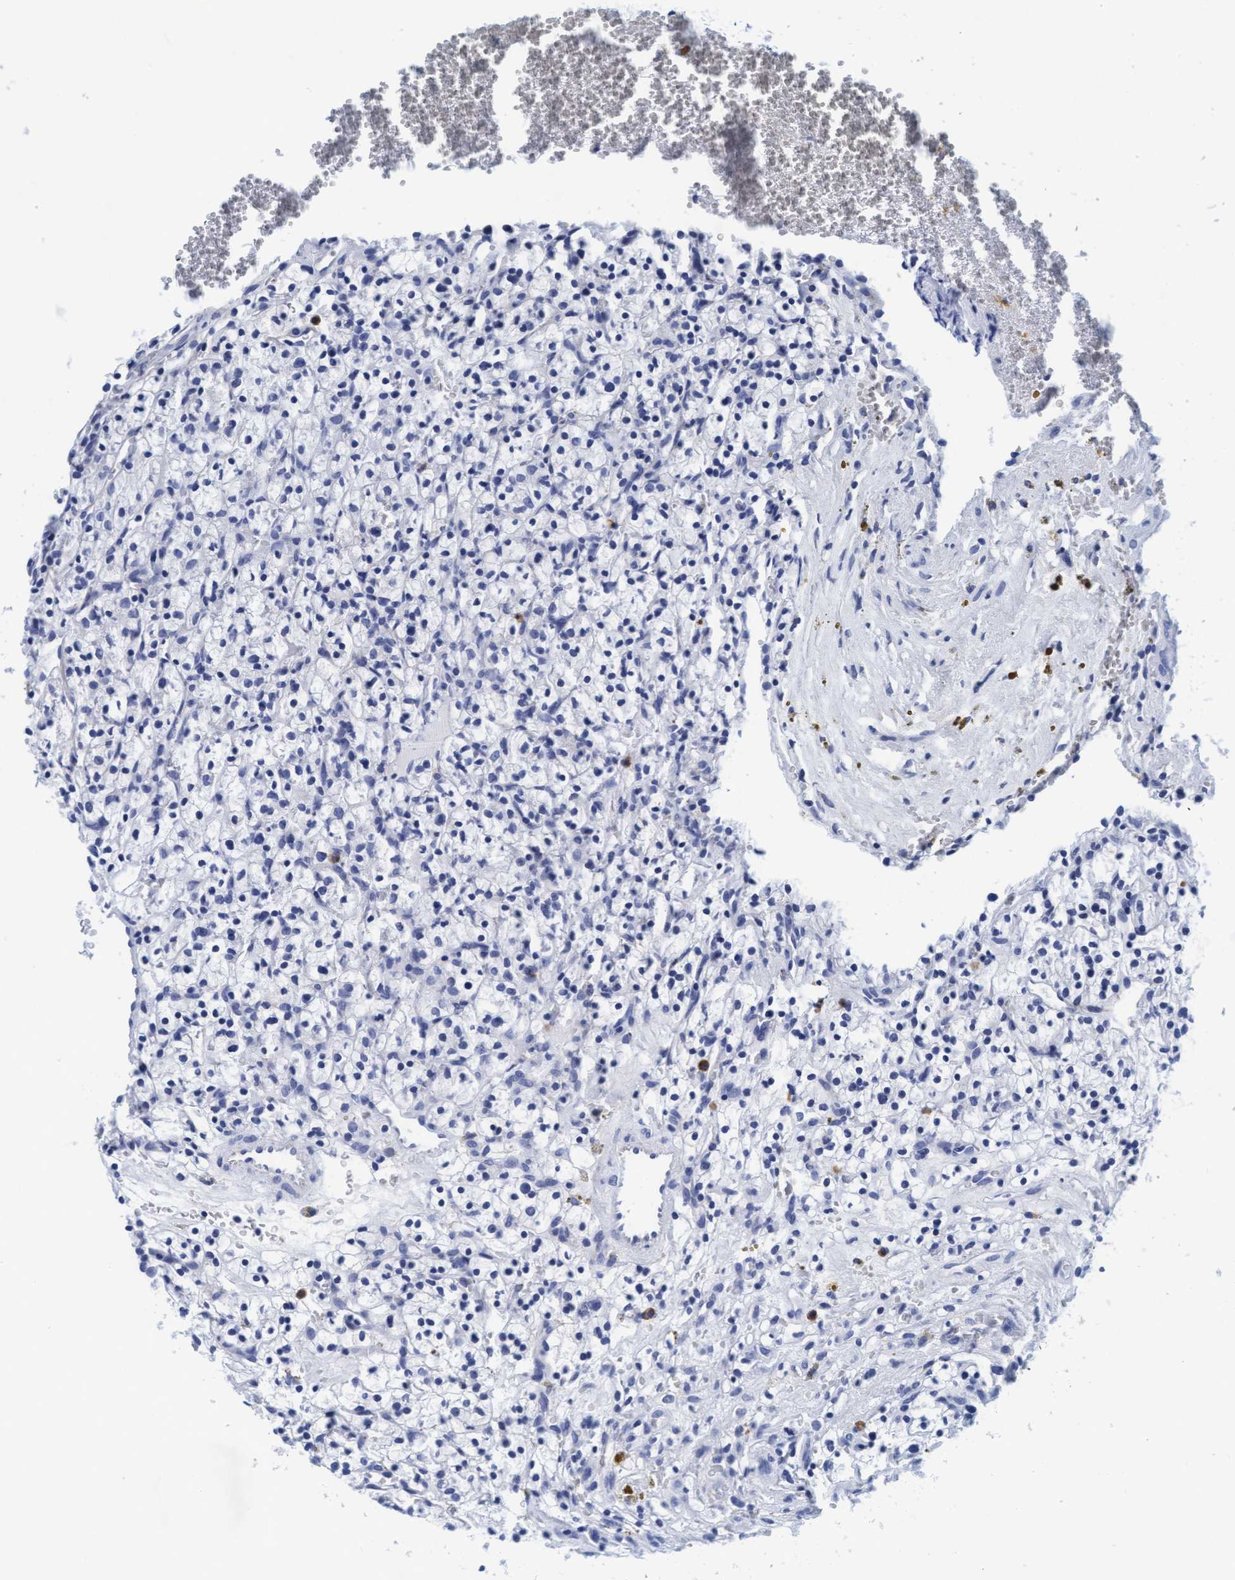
{"staining": {"intensity": "negative", "quantity": "none", "location": "none"}, "tissue": "renal cancer", "cell_type": "Tumor cells", "image_type": "cancer", "snomed": [{"axis": "morphology", "description": "Adenocarcinoma, NOS"}, {"axis": "topography", "description": "Kidney"}], "caption": "This is an immunohistochemistry (IHC) photomicrograph of renal cancer (adenocarcinoma). There is no expression in tumor cells.", "gene": "ARSG", "patient": {"sex": "female", "age": 57}}